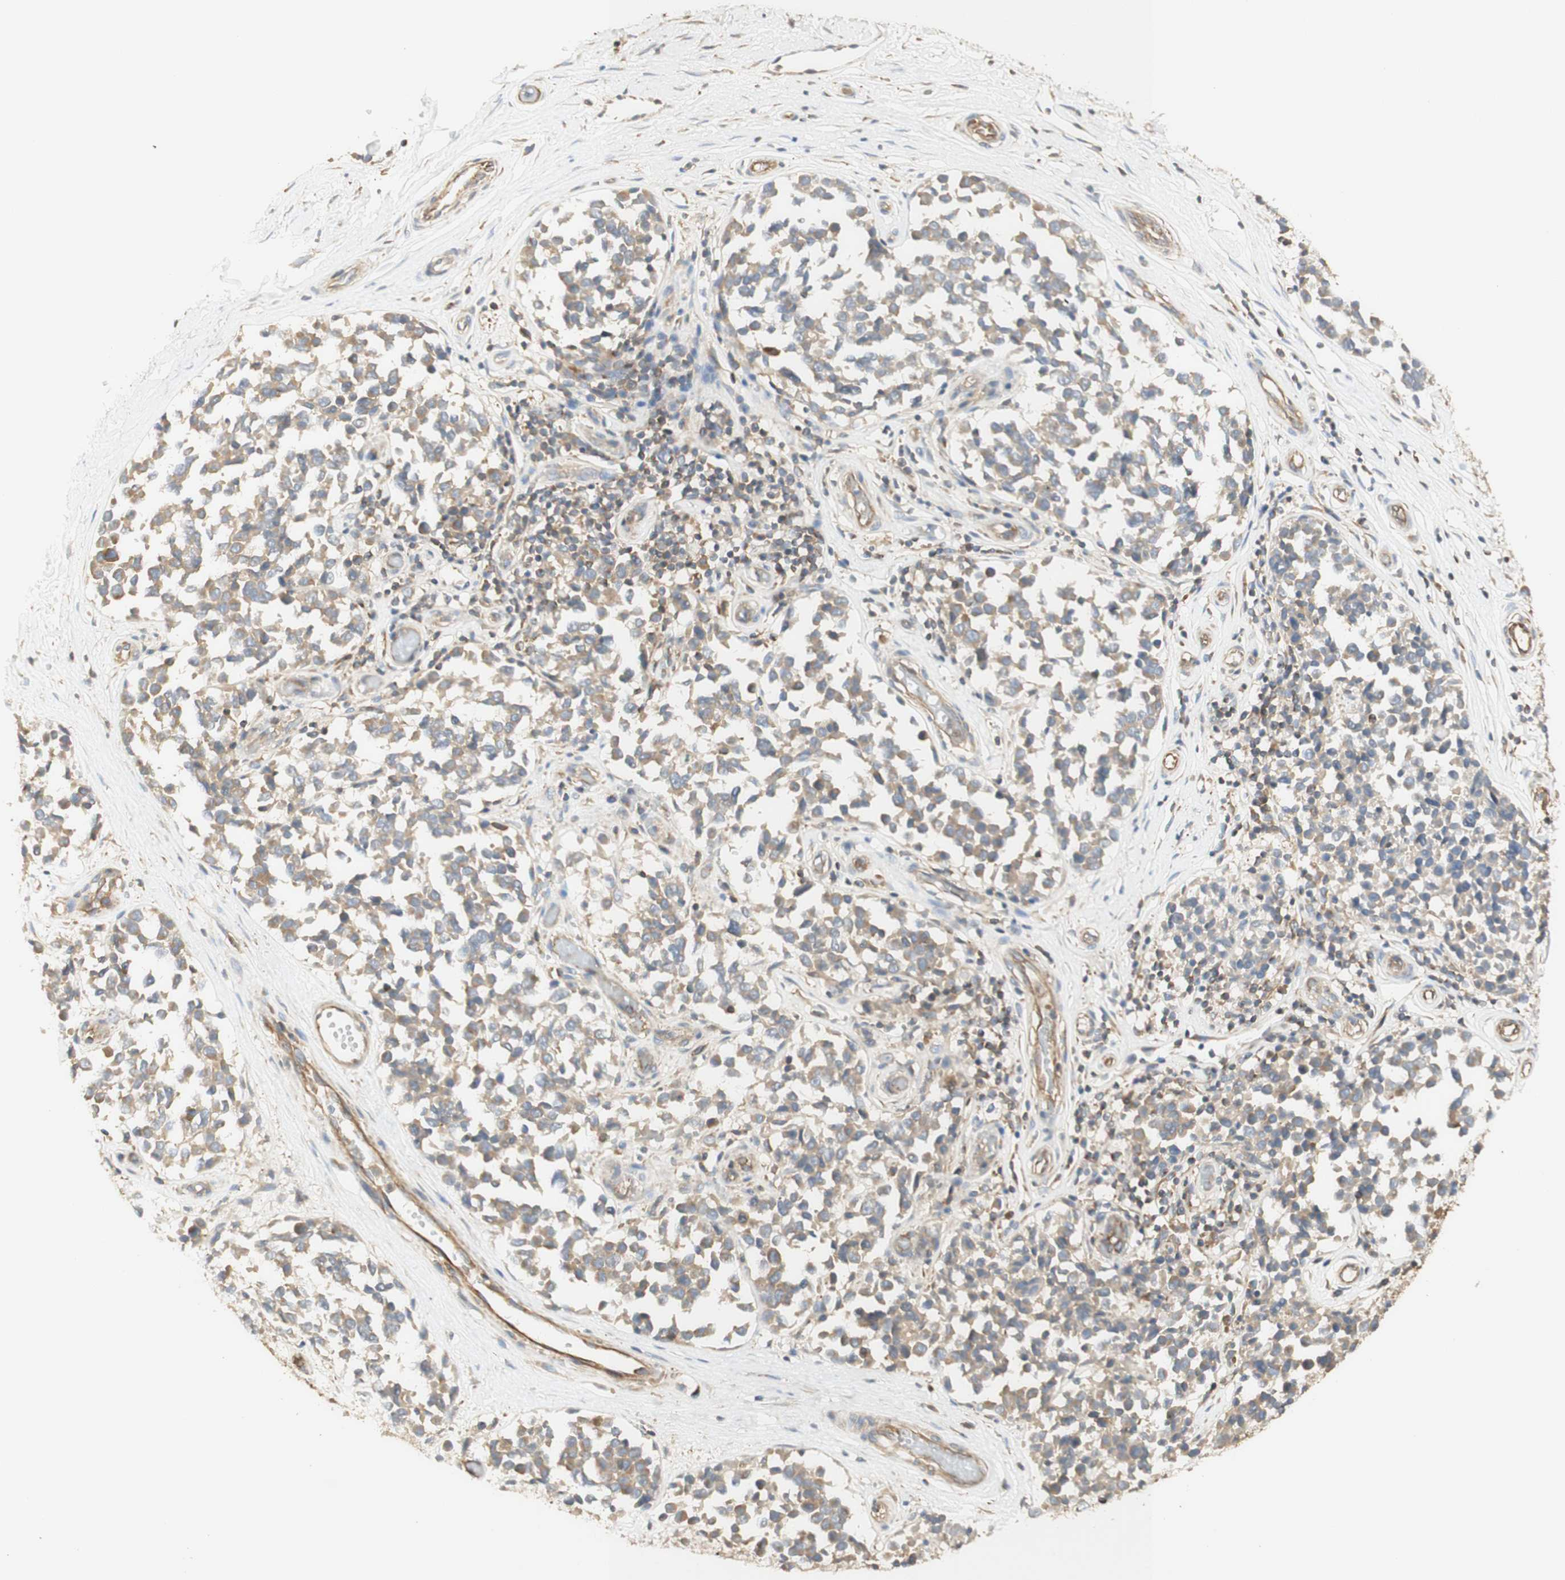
{"staining": {"intensity": "weak", "quantity": ">75%", "location": "cytoplasmic/membranous"}, "tissue": "melanoma", "cell_type": "Tumor cells", "image_type": "cancer", "snomed": [{"axis": "morphology", "description": "Malignant melanoma, NOS"}, {"axis": "topography", "description": "Skin"}], "caption": "This is a photomicrograph of IHC staining of melanoma, which shows weak staining in the cytoplasmic/membranous of tumor cells.", "gene": "IKBKG", "patient": {"sex": "female", "age": 64}}